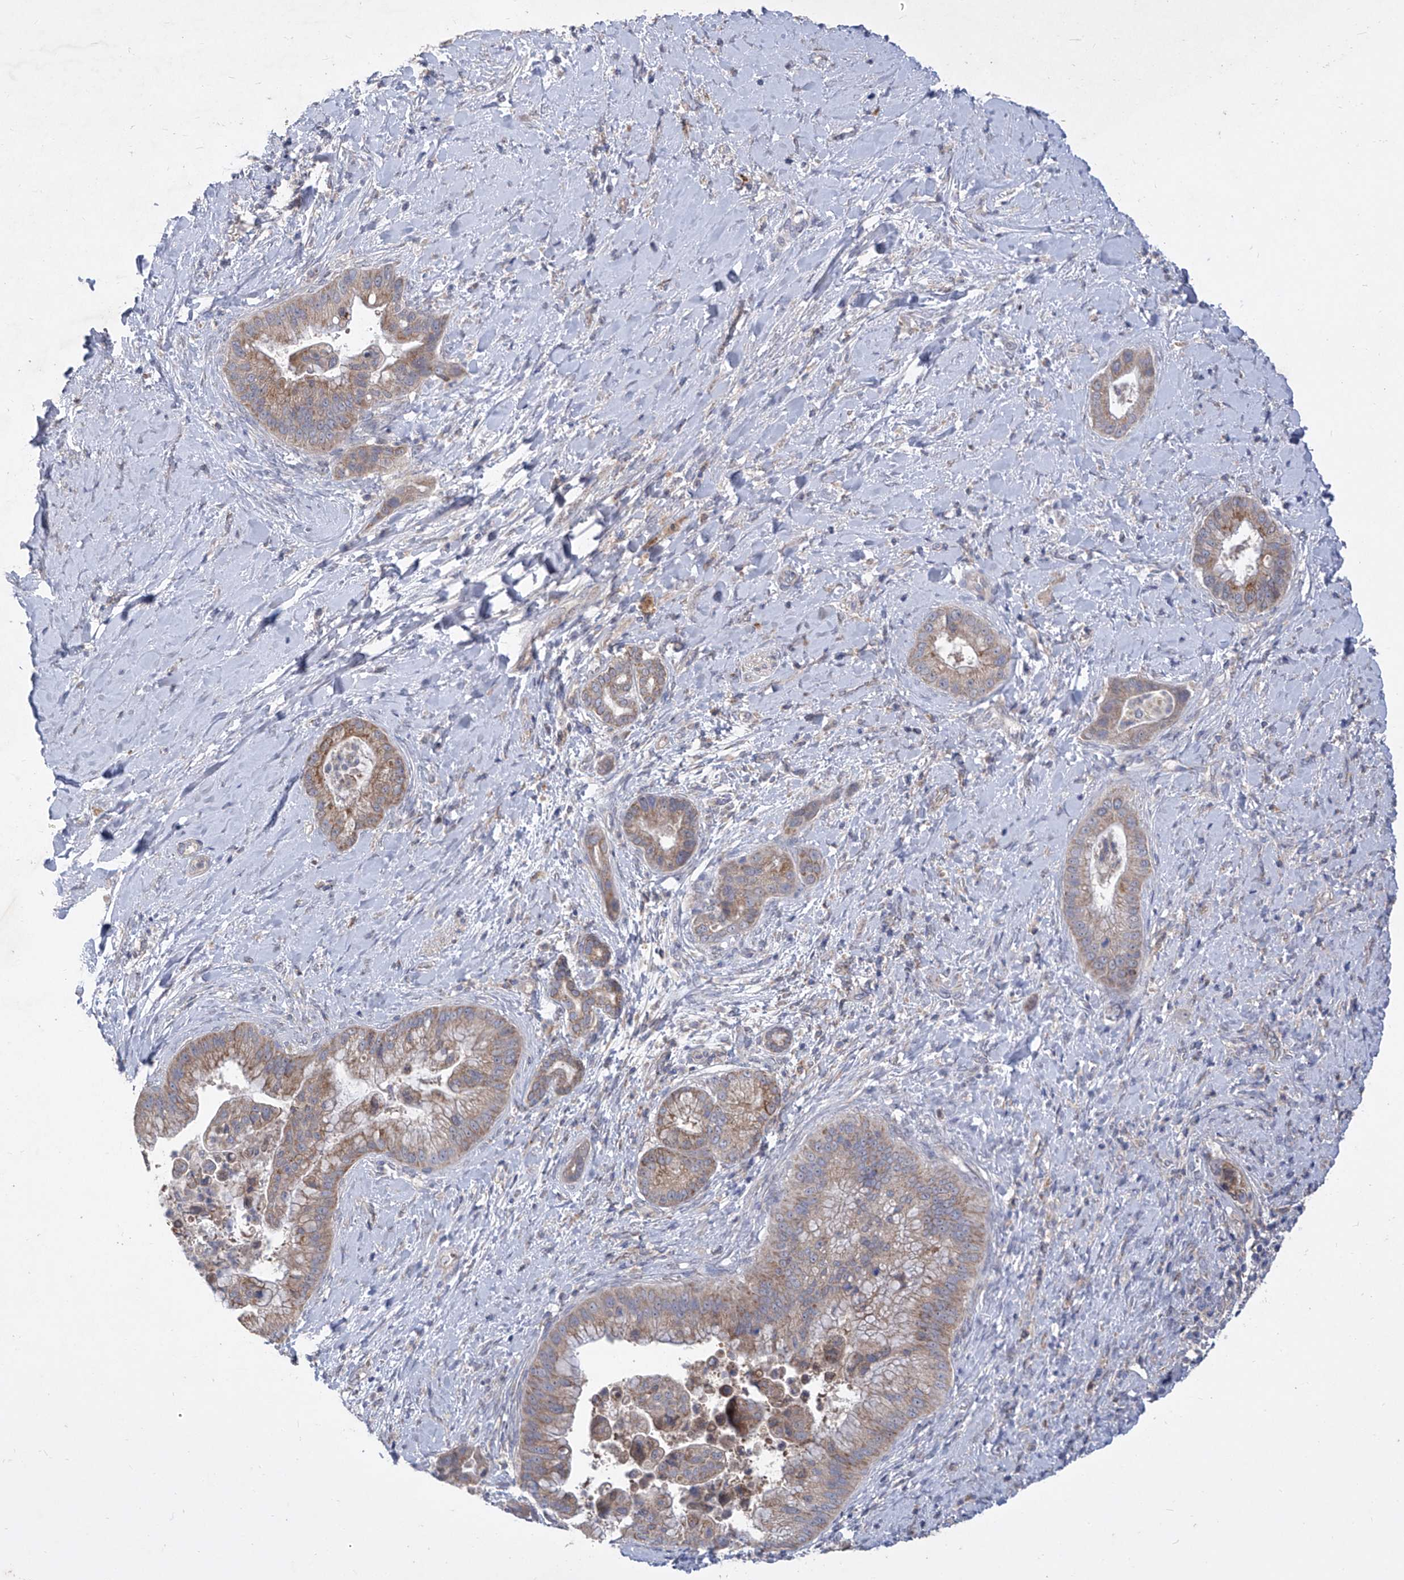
{"staining": {"intensity": "weak", "quantity": ">75%", "location": "cytoplasmic/membranous"}, "tissue": "liver cancer", "cell_type": "Tumor cells", "image_type": "cancer", "snomed": [{"axis": "morphology", "description": "Cholangiocarcinoma"}, {"axis": "topography", "description": "Liver"}], "caption": "Tumor cells show low levels of weak cytoplasmic/membranous positivity in approximately >75% of cells in liver cholangiocarcinoma.", "gene": "COQ3", "patient": {"sex": "female", "age": 54}}